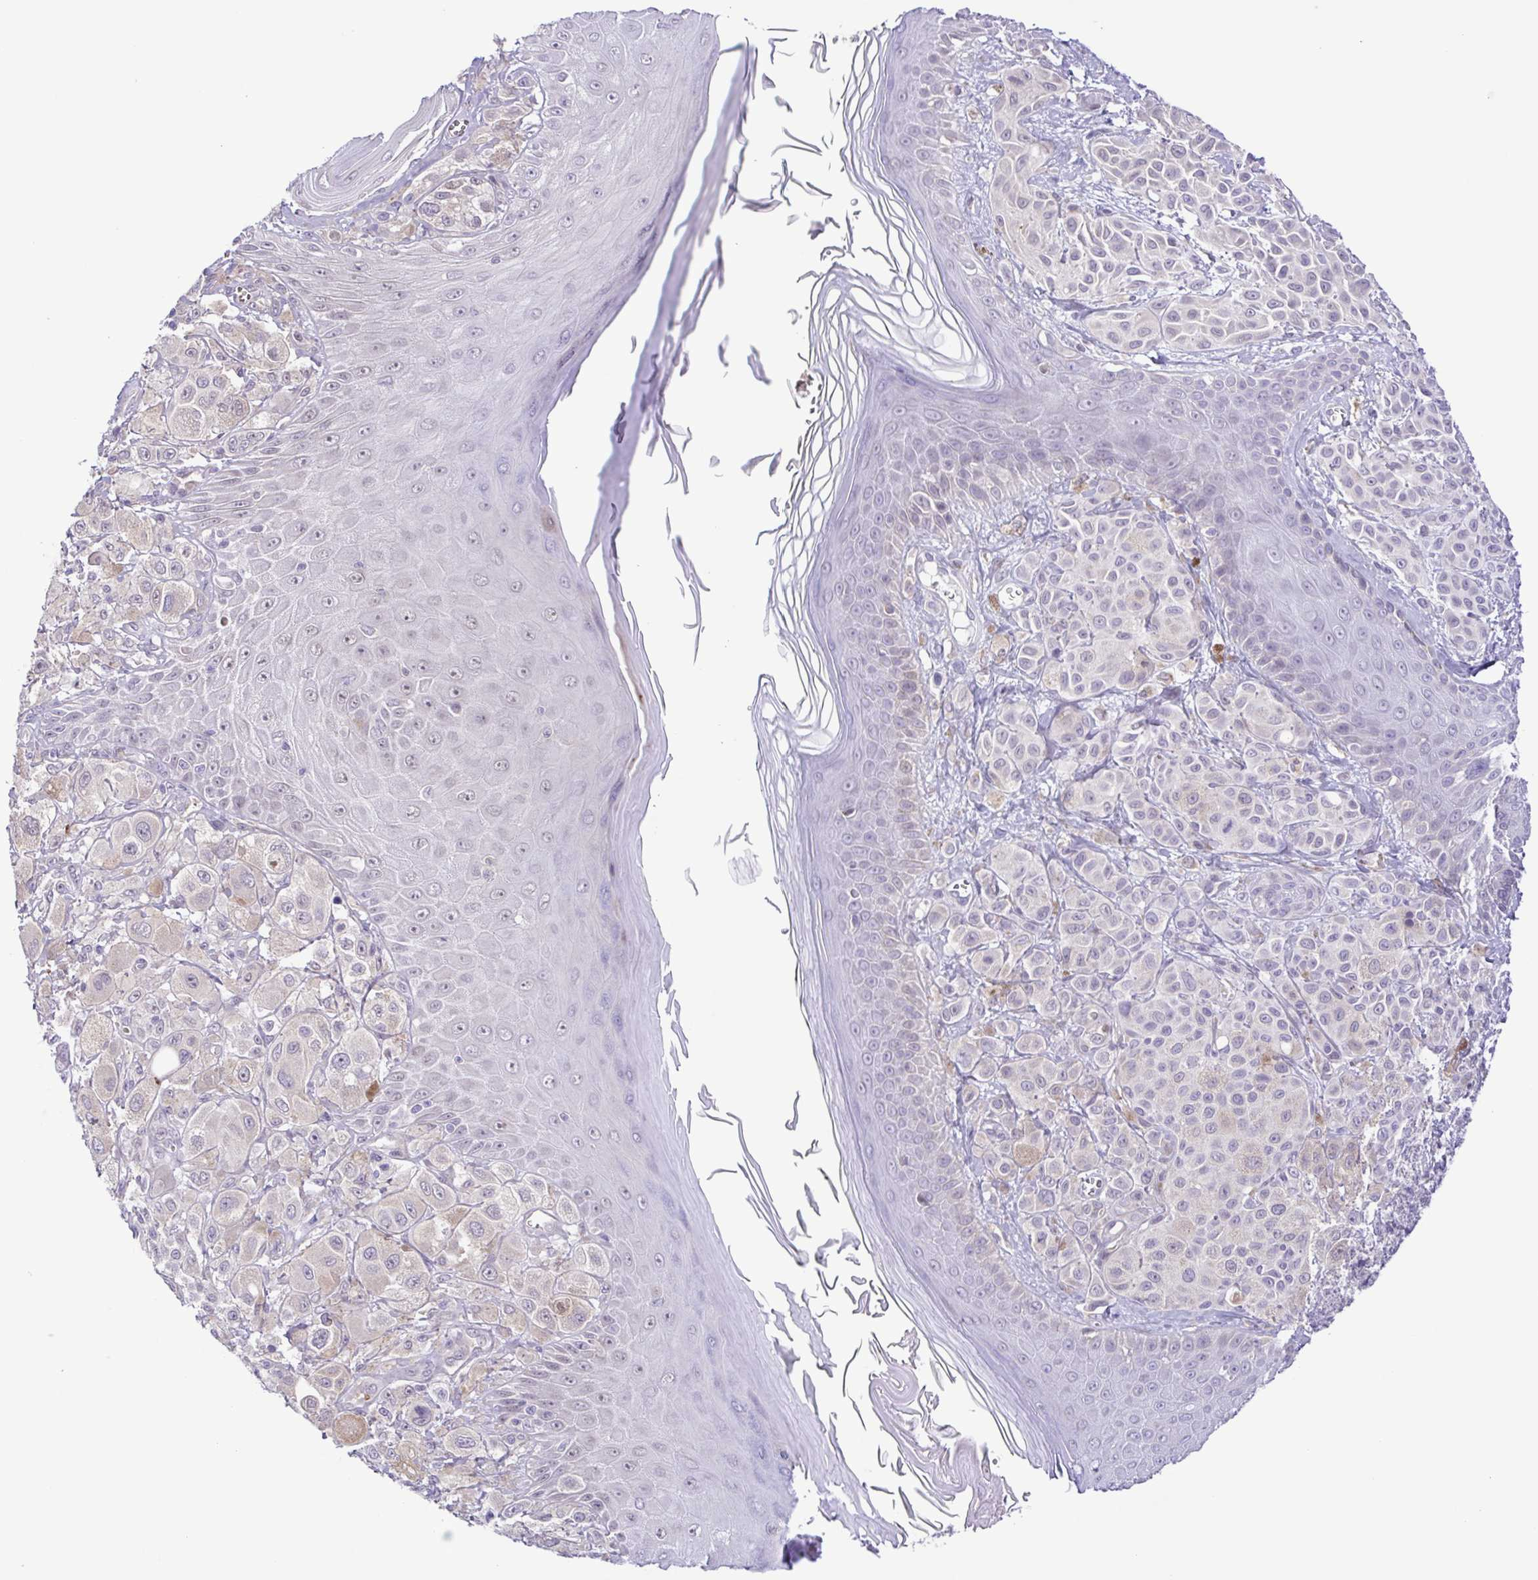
{"staining": {"intensity": "negative", "quantity": "none", "location": "none"}, "tissue": "melanoma", "cell_type": "Tumor cells", "image_type": "cancer", "snomed": [{"axis": "morphology", "description": "Malignant melanoma, NOS"}, {"axis": "topography", "description": "Skin"}], "caption": "The histopathology image demonstrates no significant staining in tumor cells of melanoma.", "gene": "DCLK2", "patient": {"sex": "male", "age": 67}}